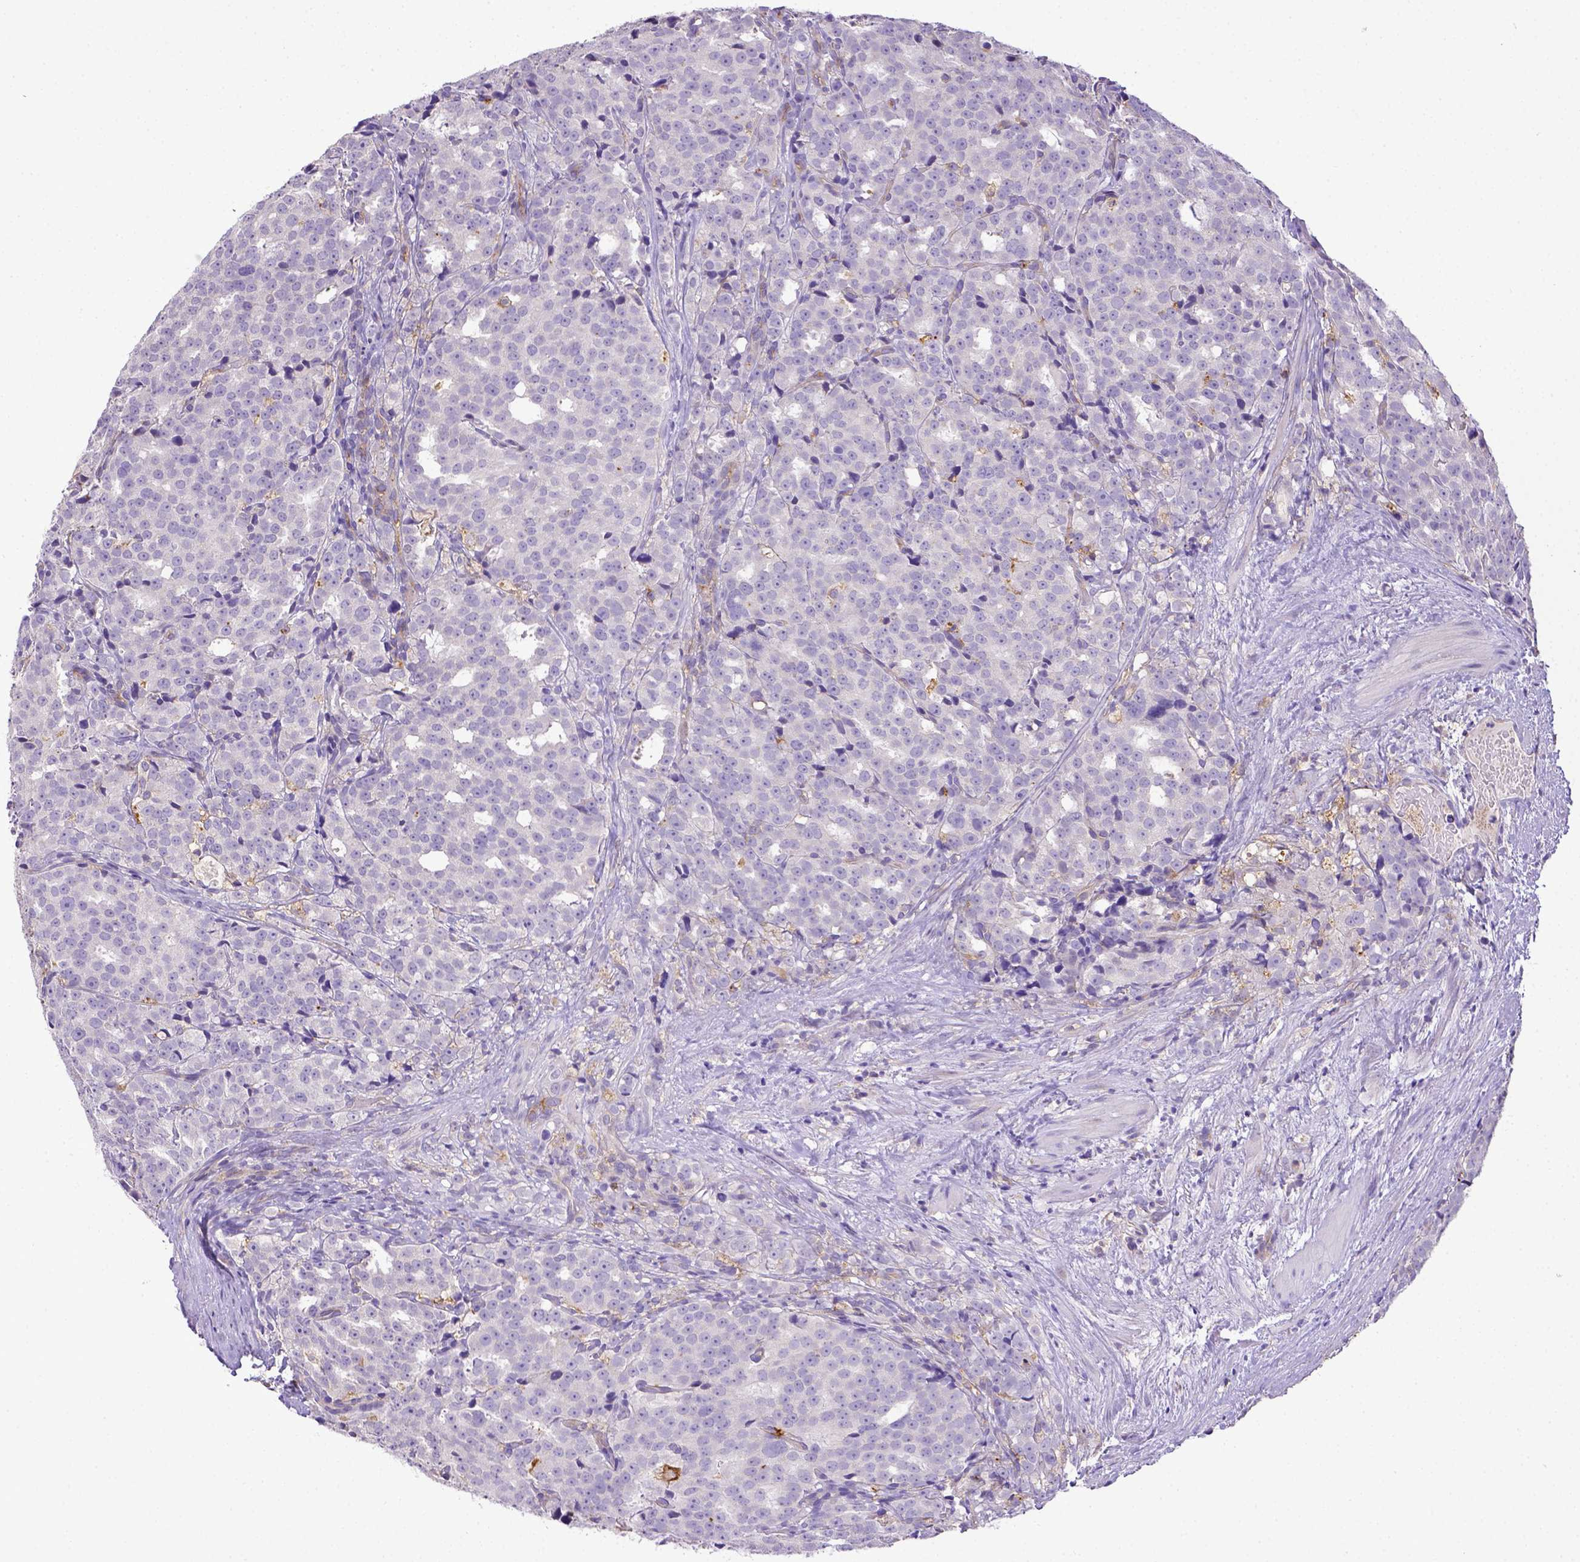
{"staining": {"intensity": "negative", "quantity": "none", "location": "none"}, "tissue": "prostate cancer", "cell_type": "Tumor cells", "image_type": "cancer", "snomed": [{"axis": "morphology", "description": "Adenocarcinoma, High grade"}, {"axis": "topography", "description": "Prostate"}], "caption": "This is an IHC image of human prostate cancer (adenocarcinoma (high-grade)). There is no staining in tumor cells.", "gene": "CD40", "patient": {"sex": "male", "age": 53}}